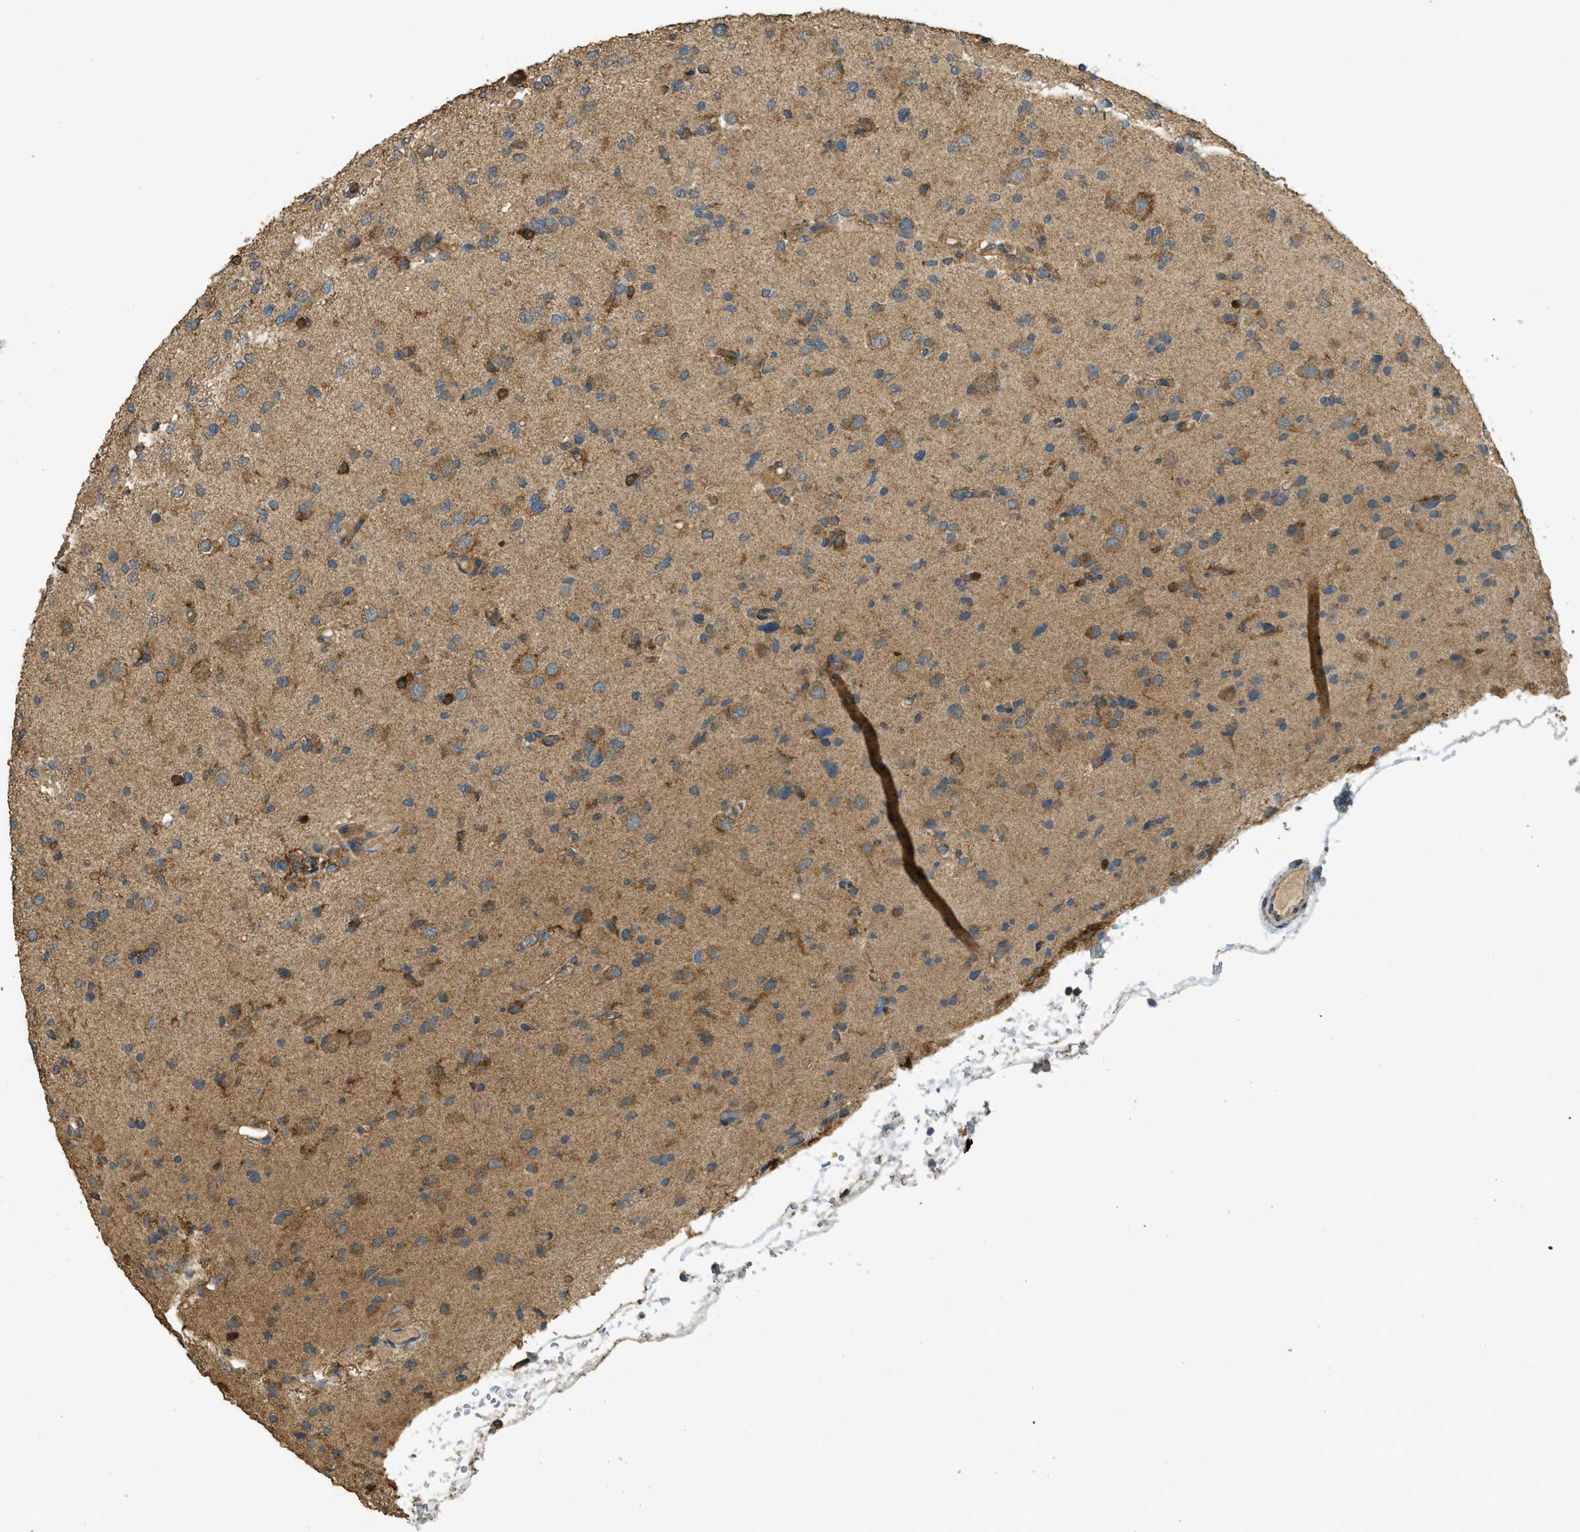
{"staining": {"intensity": "moderate", "quantity": "25%-75%", "location": "cytoplasmic/membranous"}, "tissue": "glioma", "cell_type": "Tumor cells", "image_type": "cancer", "snomed": [{"axis": "morphology", "description": "Glioma, malignant, Low grade"}, {"axis": "topography", "description": "Brain"}], "caption": "About 25%-75% of tumor cells in glioma reveal moderate cytoplasmic/membranous protein positivity as visualized by brown immunohistochemical staining.", "gene": "CD276", "patient": {"sex": "female", "age": 22}}